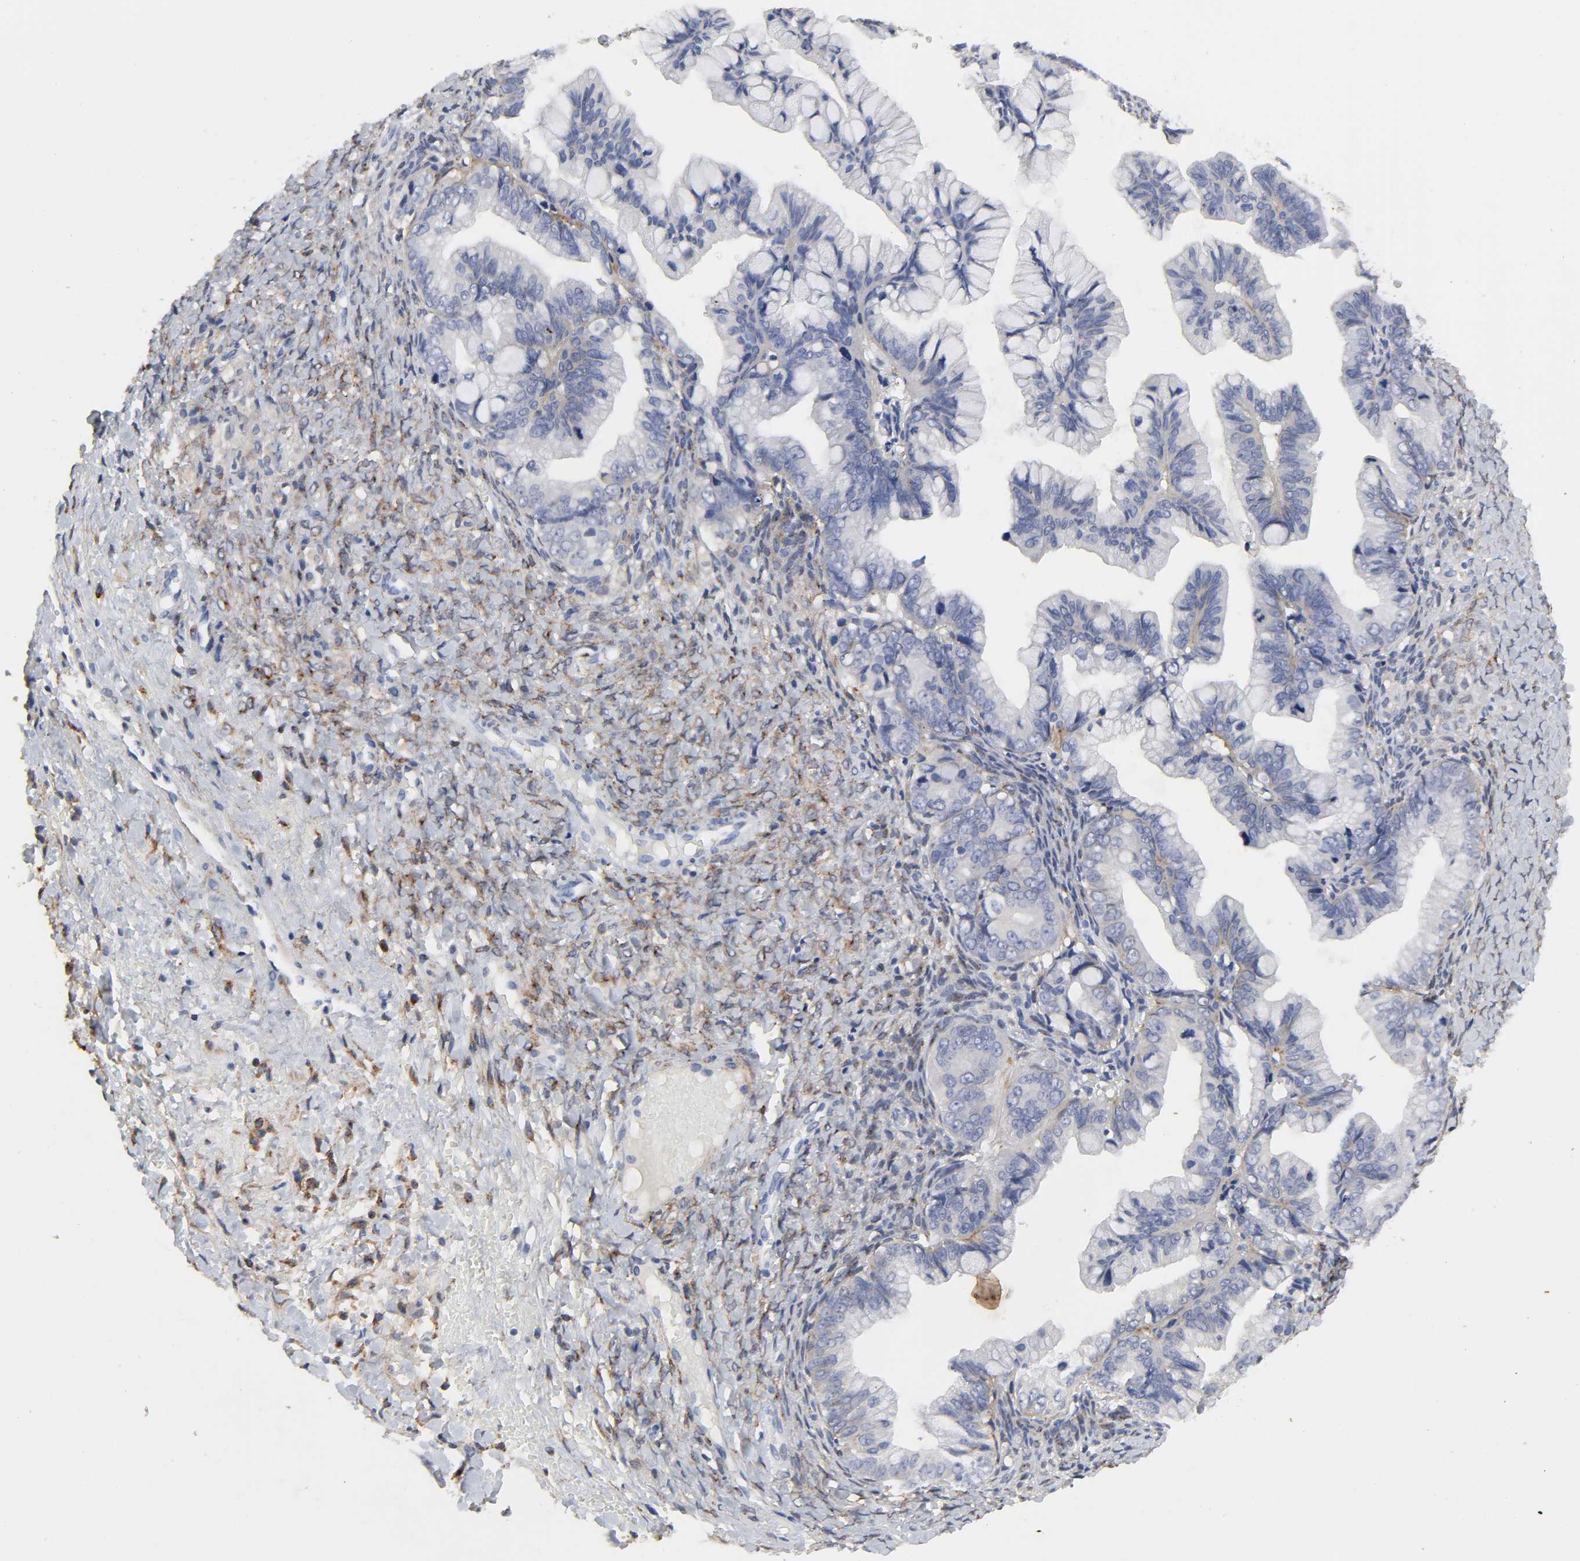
{"staining": {"intensity": "negative", "quantity": "none", "location": "none"}, "tissue": "ovarian cancer", "cell_type": "Tumor cells", "image_type": "cancer", "snomed": [{"axis": "morphology", "description": "Cystadenocarcinoma, mucinous, NOS"}, {"axis": "topography", "description": "Ovary"}], "caption": "There is no significant expression in tumor cells of mucinous cystadenocarcinoma (ovarian). (Stains: DAB (3,3'-diaminobenzidine) immunohistochemistry (IHC) with hematoxylin counter stain, Microscopy: brightfield microscopy at high magnification).", "gene": "LRP1", "patient": {"sex": "female", "age": 36}}